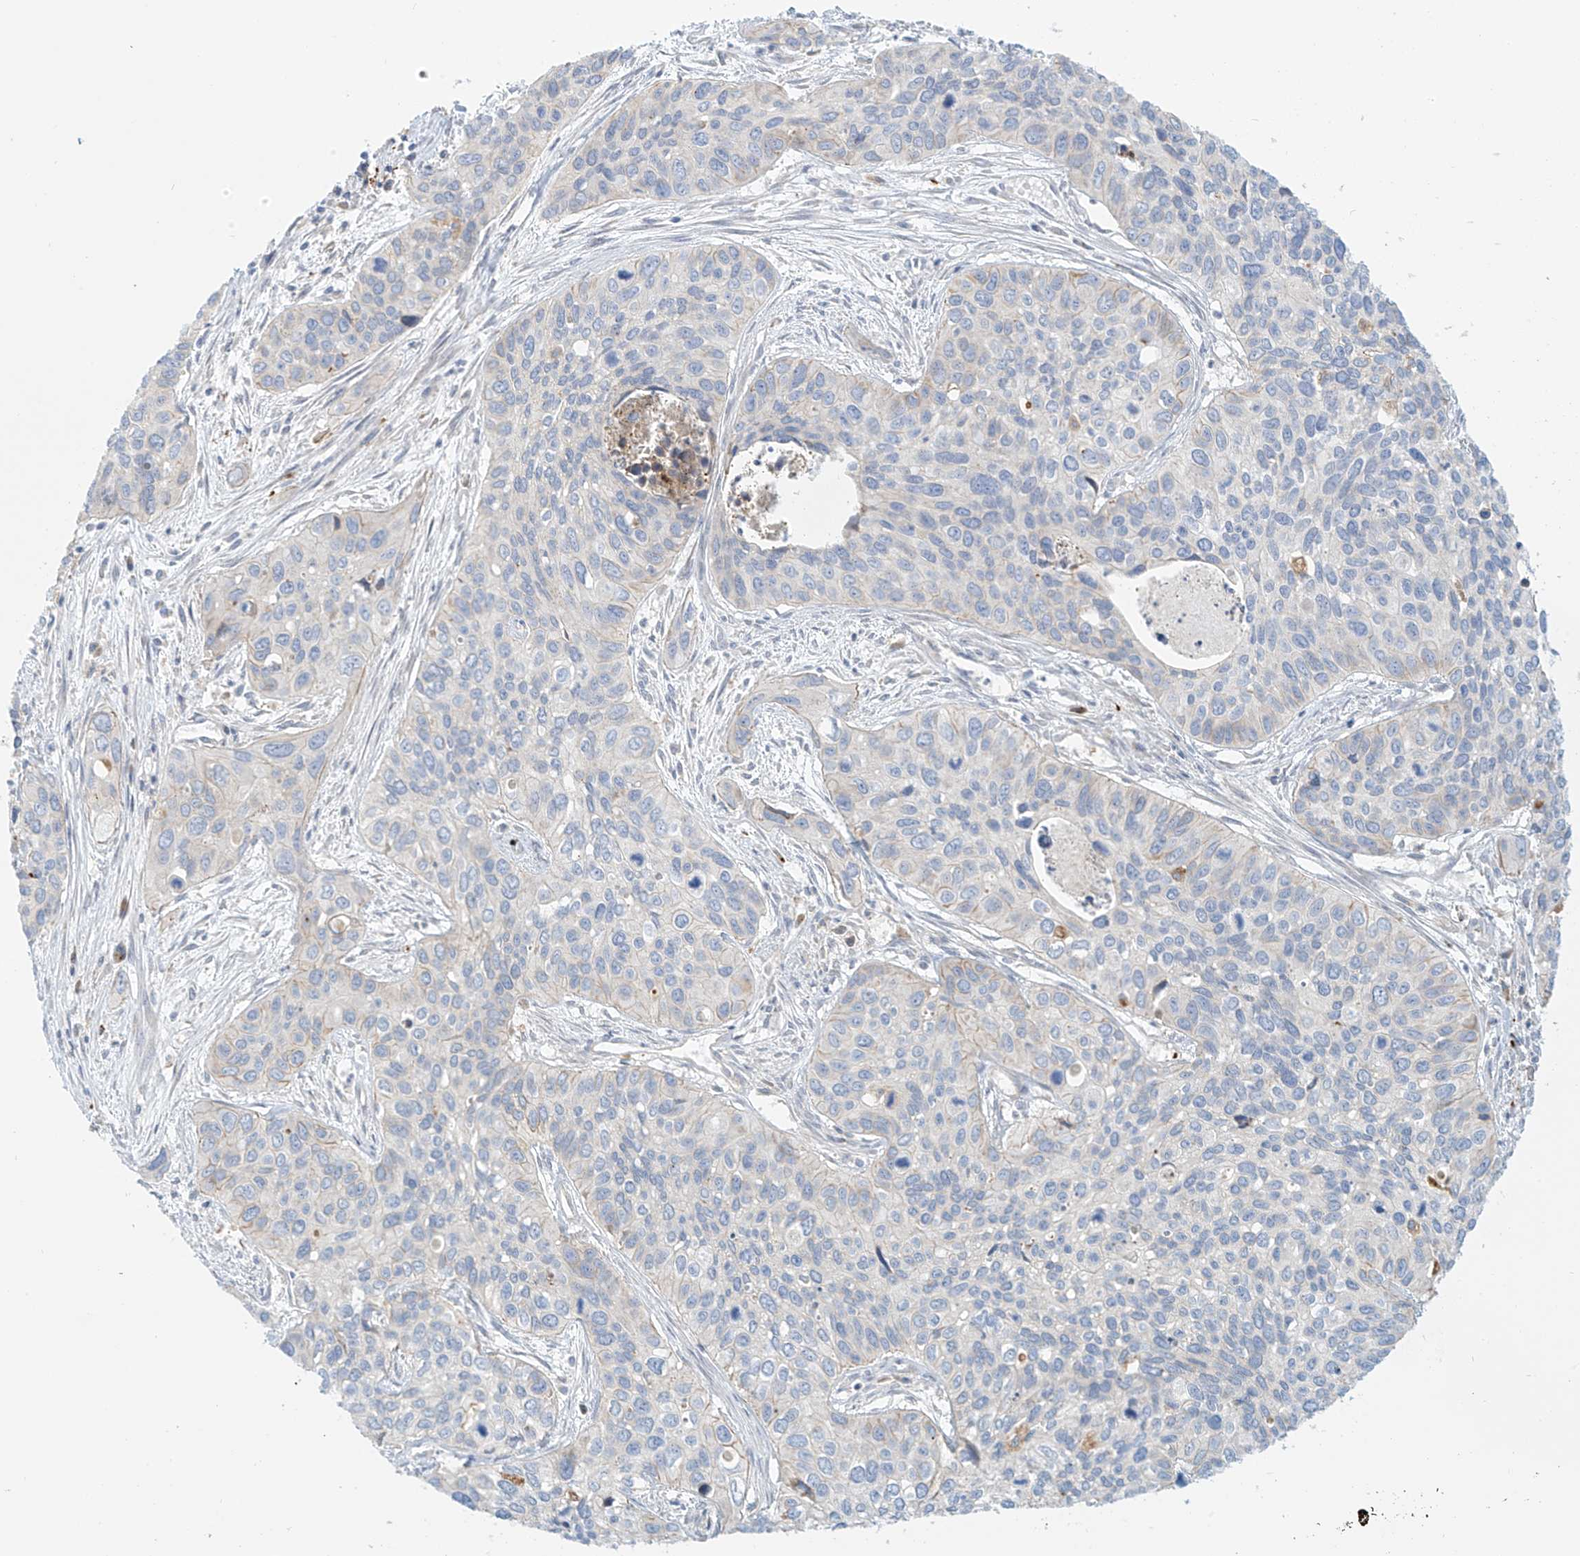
{"staining": {"intensity": "negative", "quantity": "none", "location": "none"}, "tissue": "cervical cancer", "cell_type": "Tumor cells", "image_type": "cancer", "snomed": [{"axis": "morphology", "description": "Squamous cell carcinoma, NOS"}, {"axis": "topography", "description": "Cervix"}], "caption": "The image exhibits no significant expression in tumor cells of cervical cancer.", "gene": "PCYOX1", "patient": {"sex": "female", "age": 55}}